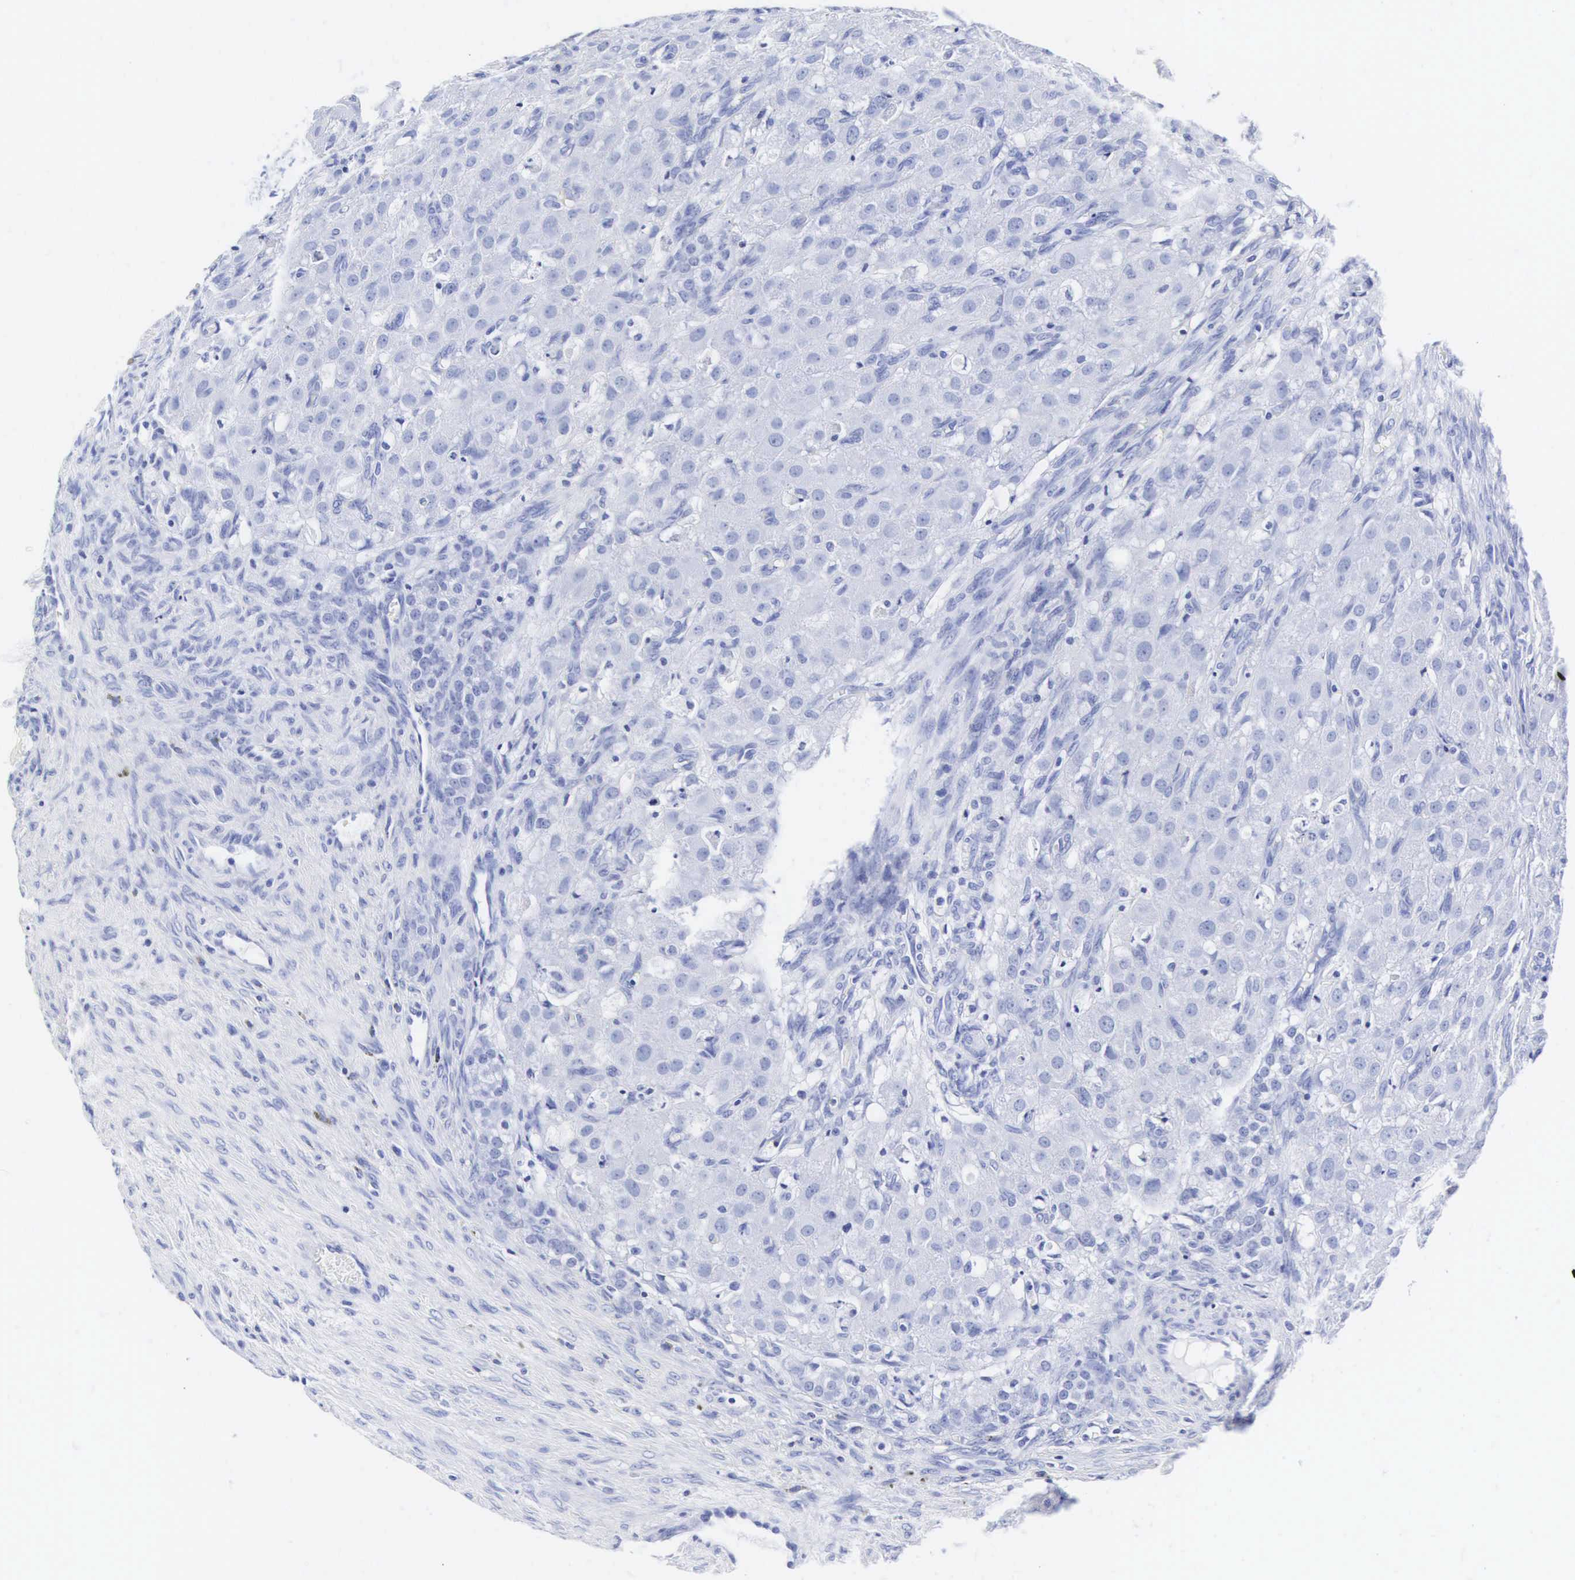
{"staining": {"intensity": "negative", "quantity": "none", "location": "none"}, "tissue": "ovary", "cell_type": "Follicle cells", "image_type": "normal", "snomed": [{"axis": "morphology", "description": "Normal tissue, NOS"}, {"axis": "topography", "description": "Ovary"}], "caption": "Human ovary stained for a protein using immunohistochemistry (IHC) exhibits no expression in follicle cells.", "gene": "INS", "patient": {"sex": "female", "age": 32}}